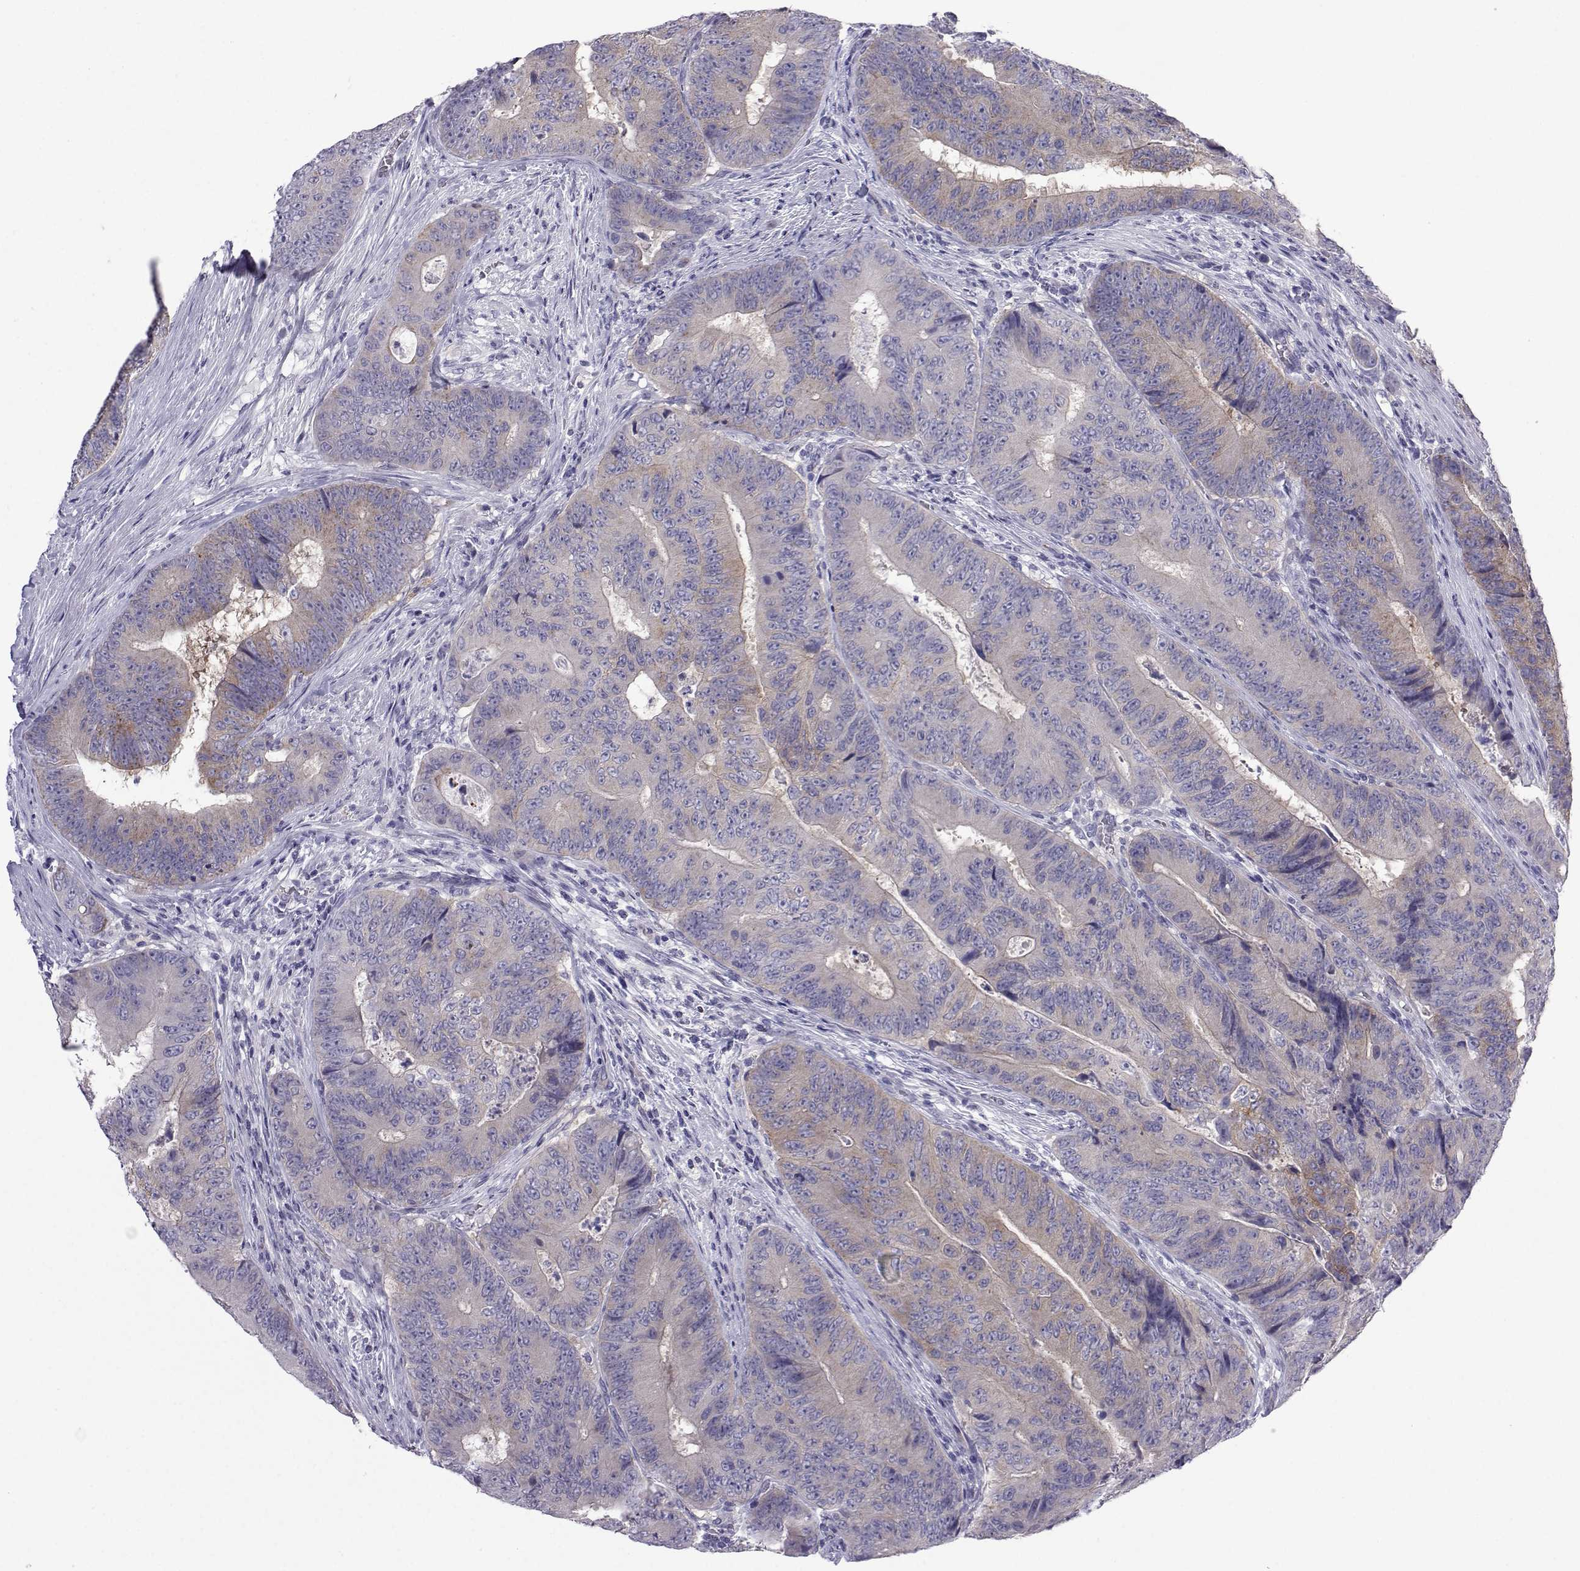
{"staining": {"intensity": "moderate", "quantity": "<25%", "location": "cytoplasmic/membranous"}, "tissue": "colorectal cancer", "cell_type": "Tumor cells", "image_type": "cancer", "snomed": [{"axis": "morphology", "description": "Adenocarcinoma, NOS"}, {"axis": "topography", "description": "Colon"}], "caption": "Immunohistochemical staining of adenocarcinoma (colorectal) exhibits low levels of moderate cytoplasmic/membranous staining in approximately <25% of tumor cells.", "gene": "COL22A1", "patient": {"sex": "female", "age": 48}}